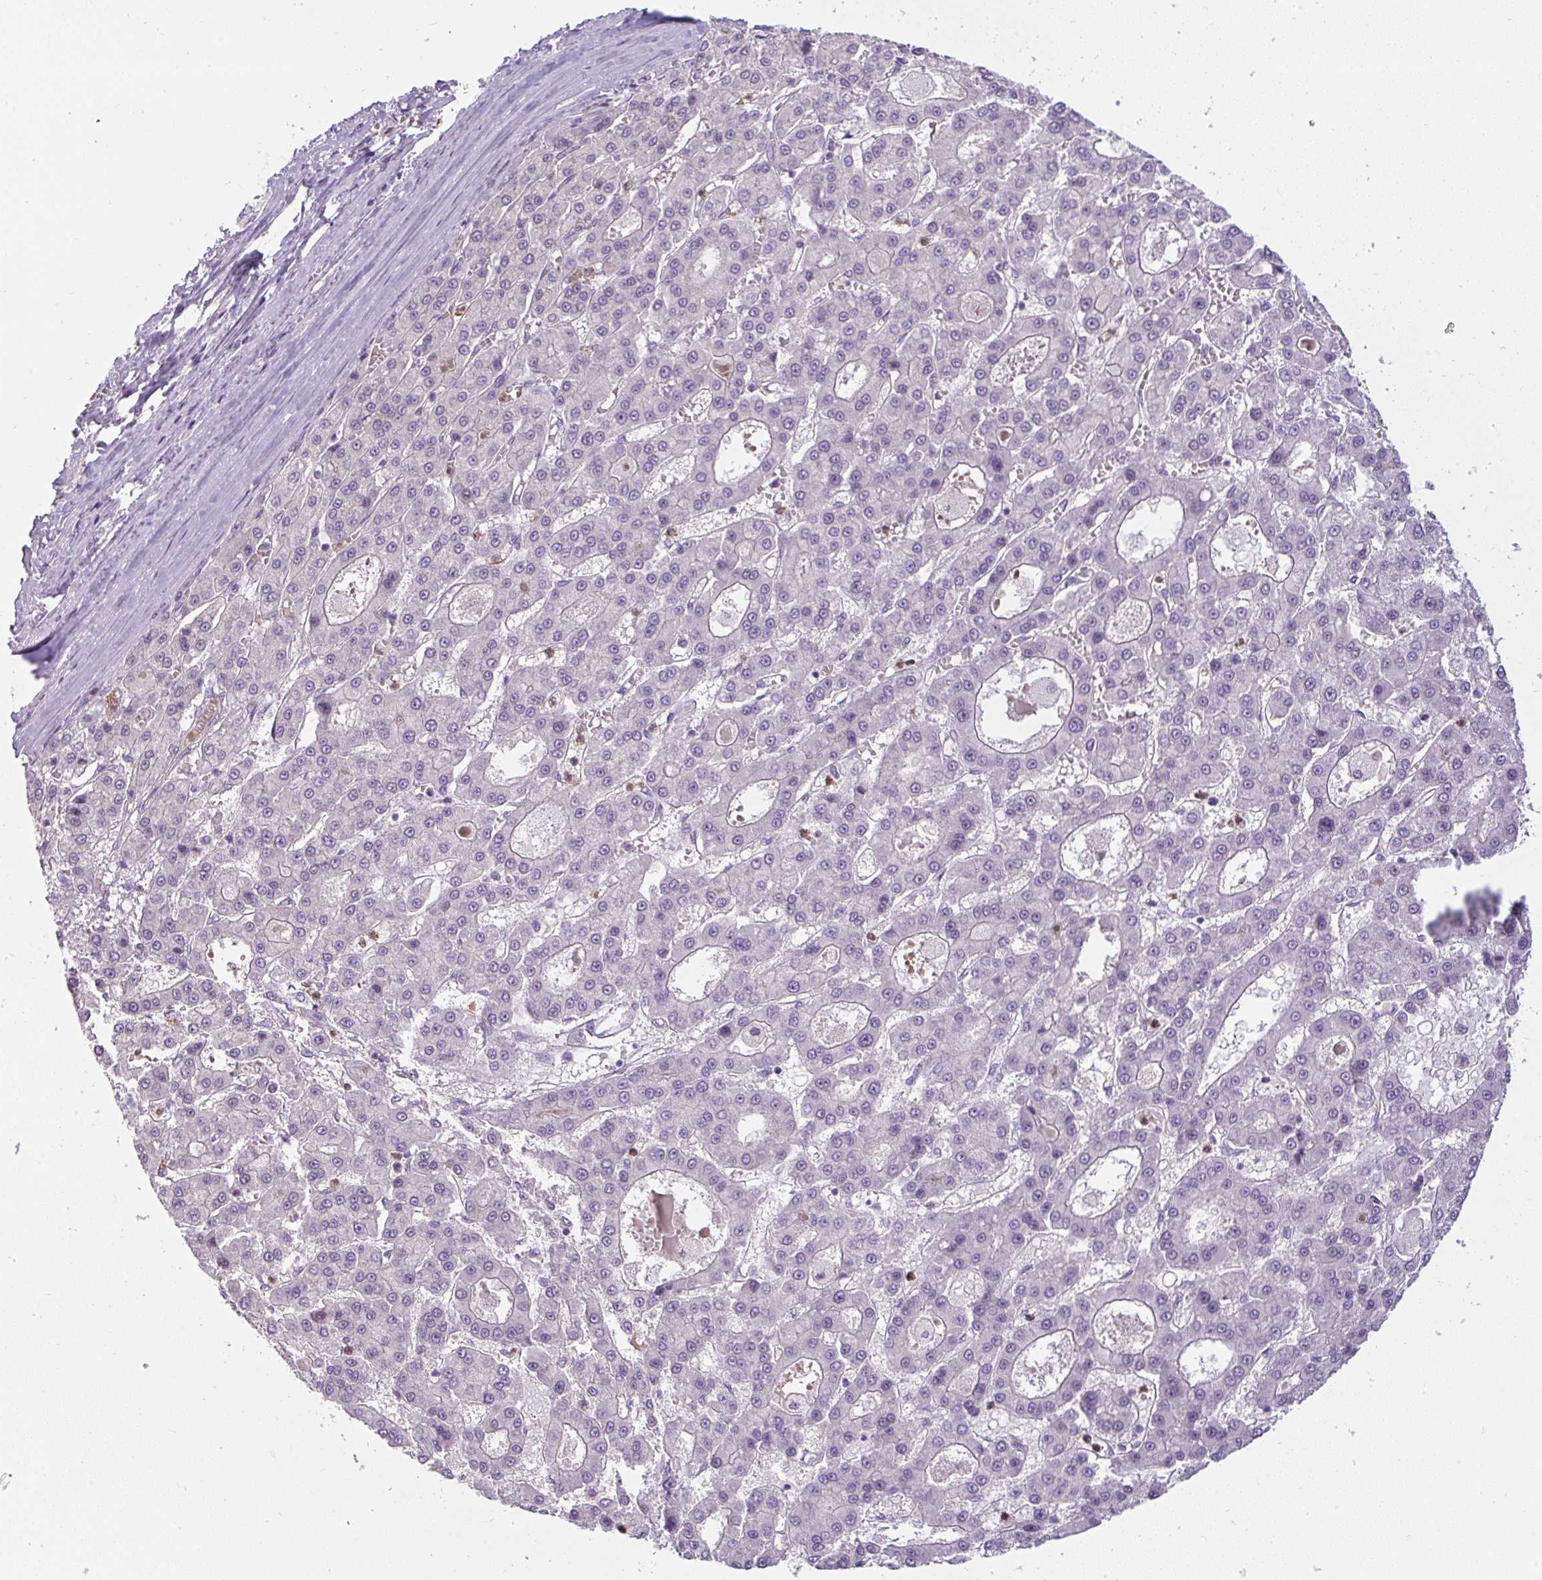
{"staining": {"intensity": "negative", "quantity": "none", "location": "none"}, "tissue": "liver cancer", "cell_type": "Tumor cells", "image_type": "cancer", "snomed": [{"axis": "morphology", "description": "Carcinoma, Hepatocellular, NOS"}, {"axis": "topography", "description": "Liver"}], "caption": "IHC image of human hepatocellular carcinoma (liver) stained for a protein (brown), which shows no positivity in tumor cells. The staining was performed using DAB (3,3'-diaminobenzidine) to visualize the protein expression in brown, while the nuclei were stained in blue with hematoxylin (Magnification: 20x).", "gene": "DZIP1", "patient": {"sex": "male", "age": 70}}